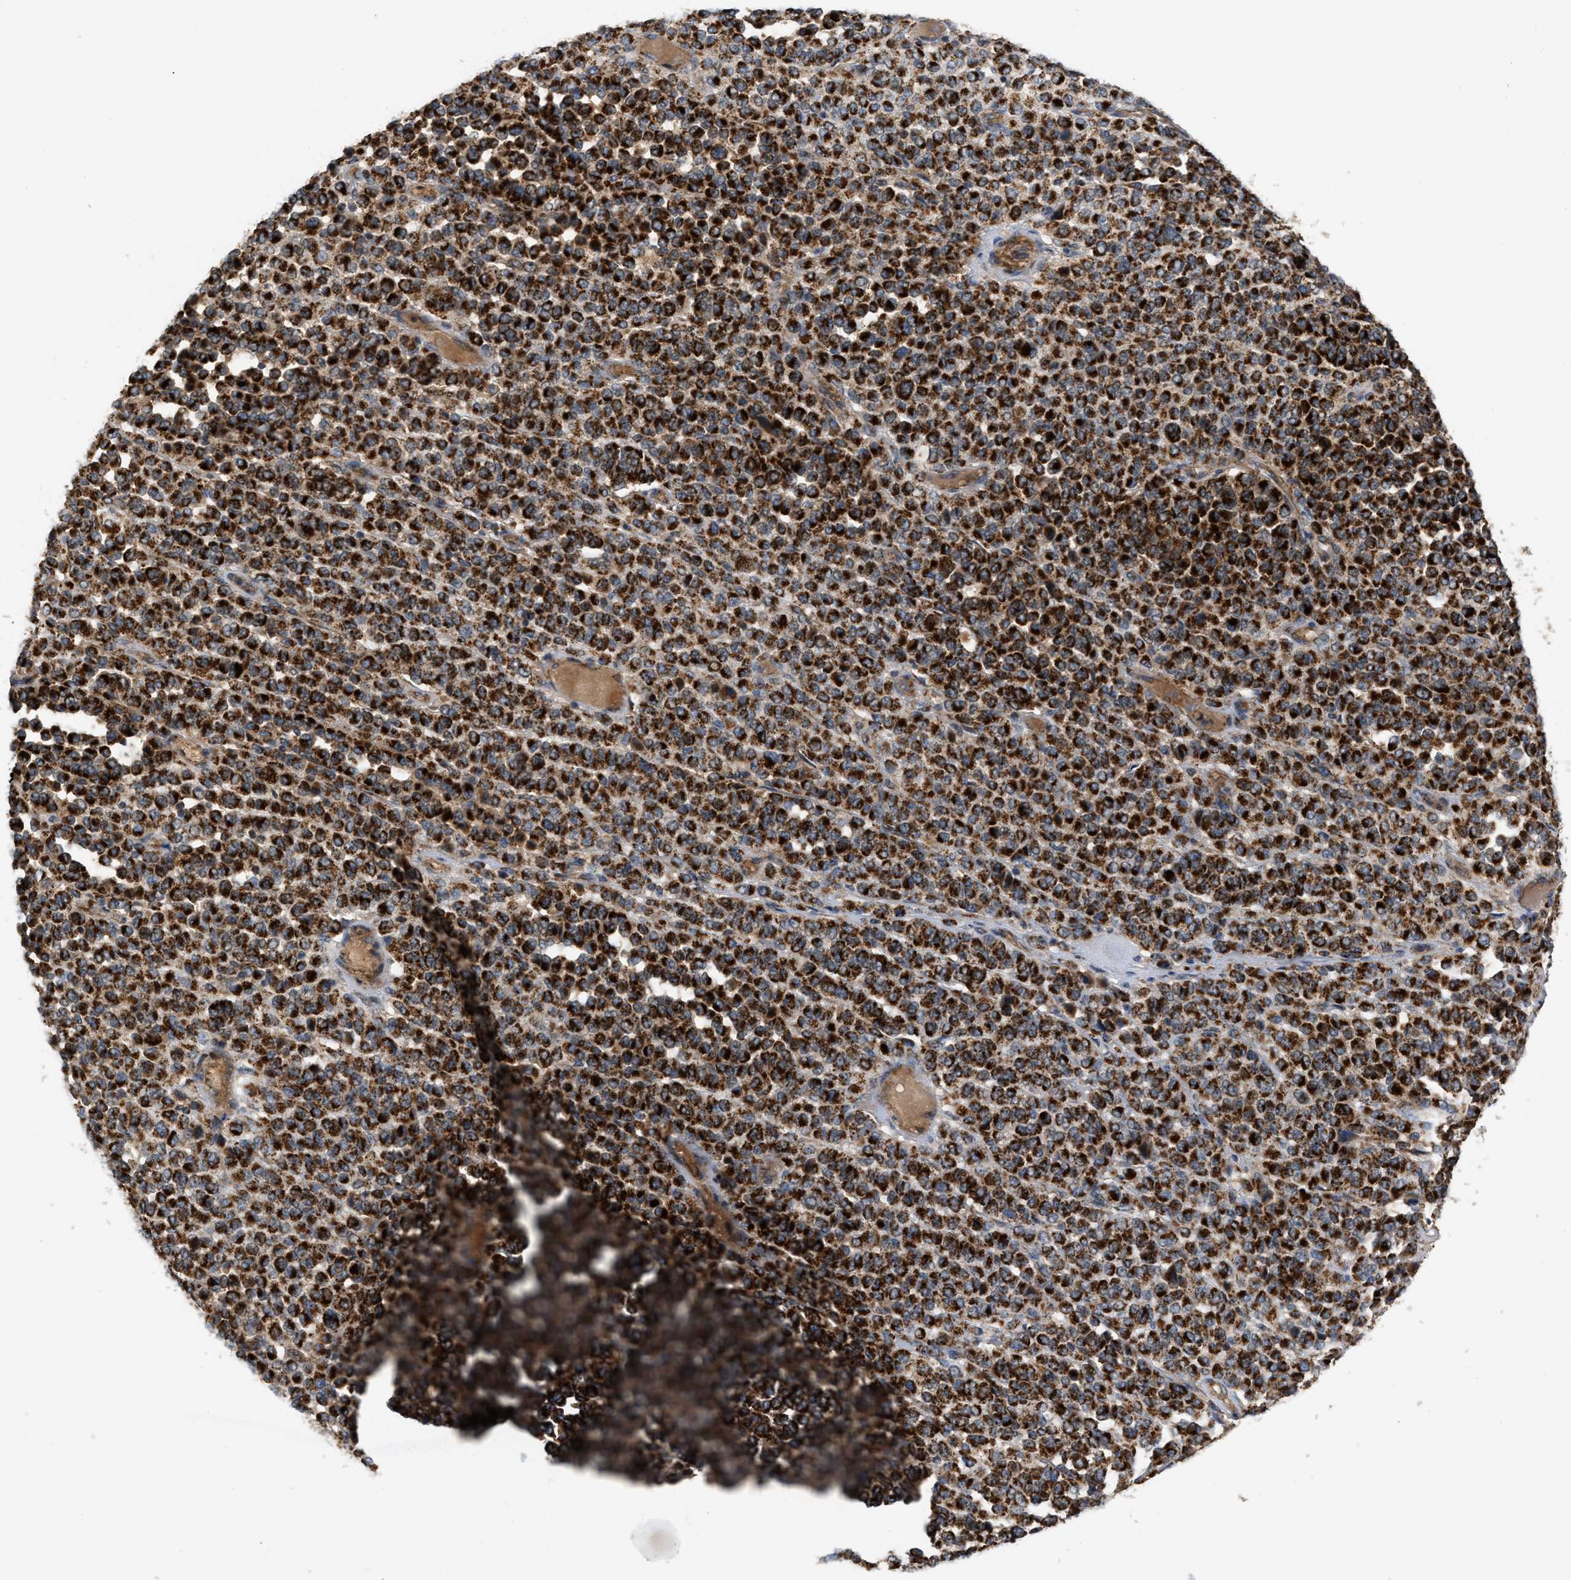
{"staining": {"intensity": "strong", "quantity": ">75%", "location": "cytoplasmic/membranous"}, "tissue": "melanoma", "cell_type": "Tumor cells", "image_type": "cancer", "snomed": [{"axis": "morphology", "description": "Malignant melanoma, Metastatic site"}, {"axis": "topography", "description": "Pancreas"}], "caption": "Tumor cells demonstrate strong cytoplasmic/membranous expression in approximately >75% of cells in melanoma.", "gene": "TACO1", "patient": {"sex": "female", "age": 30}}